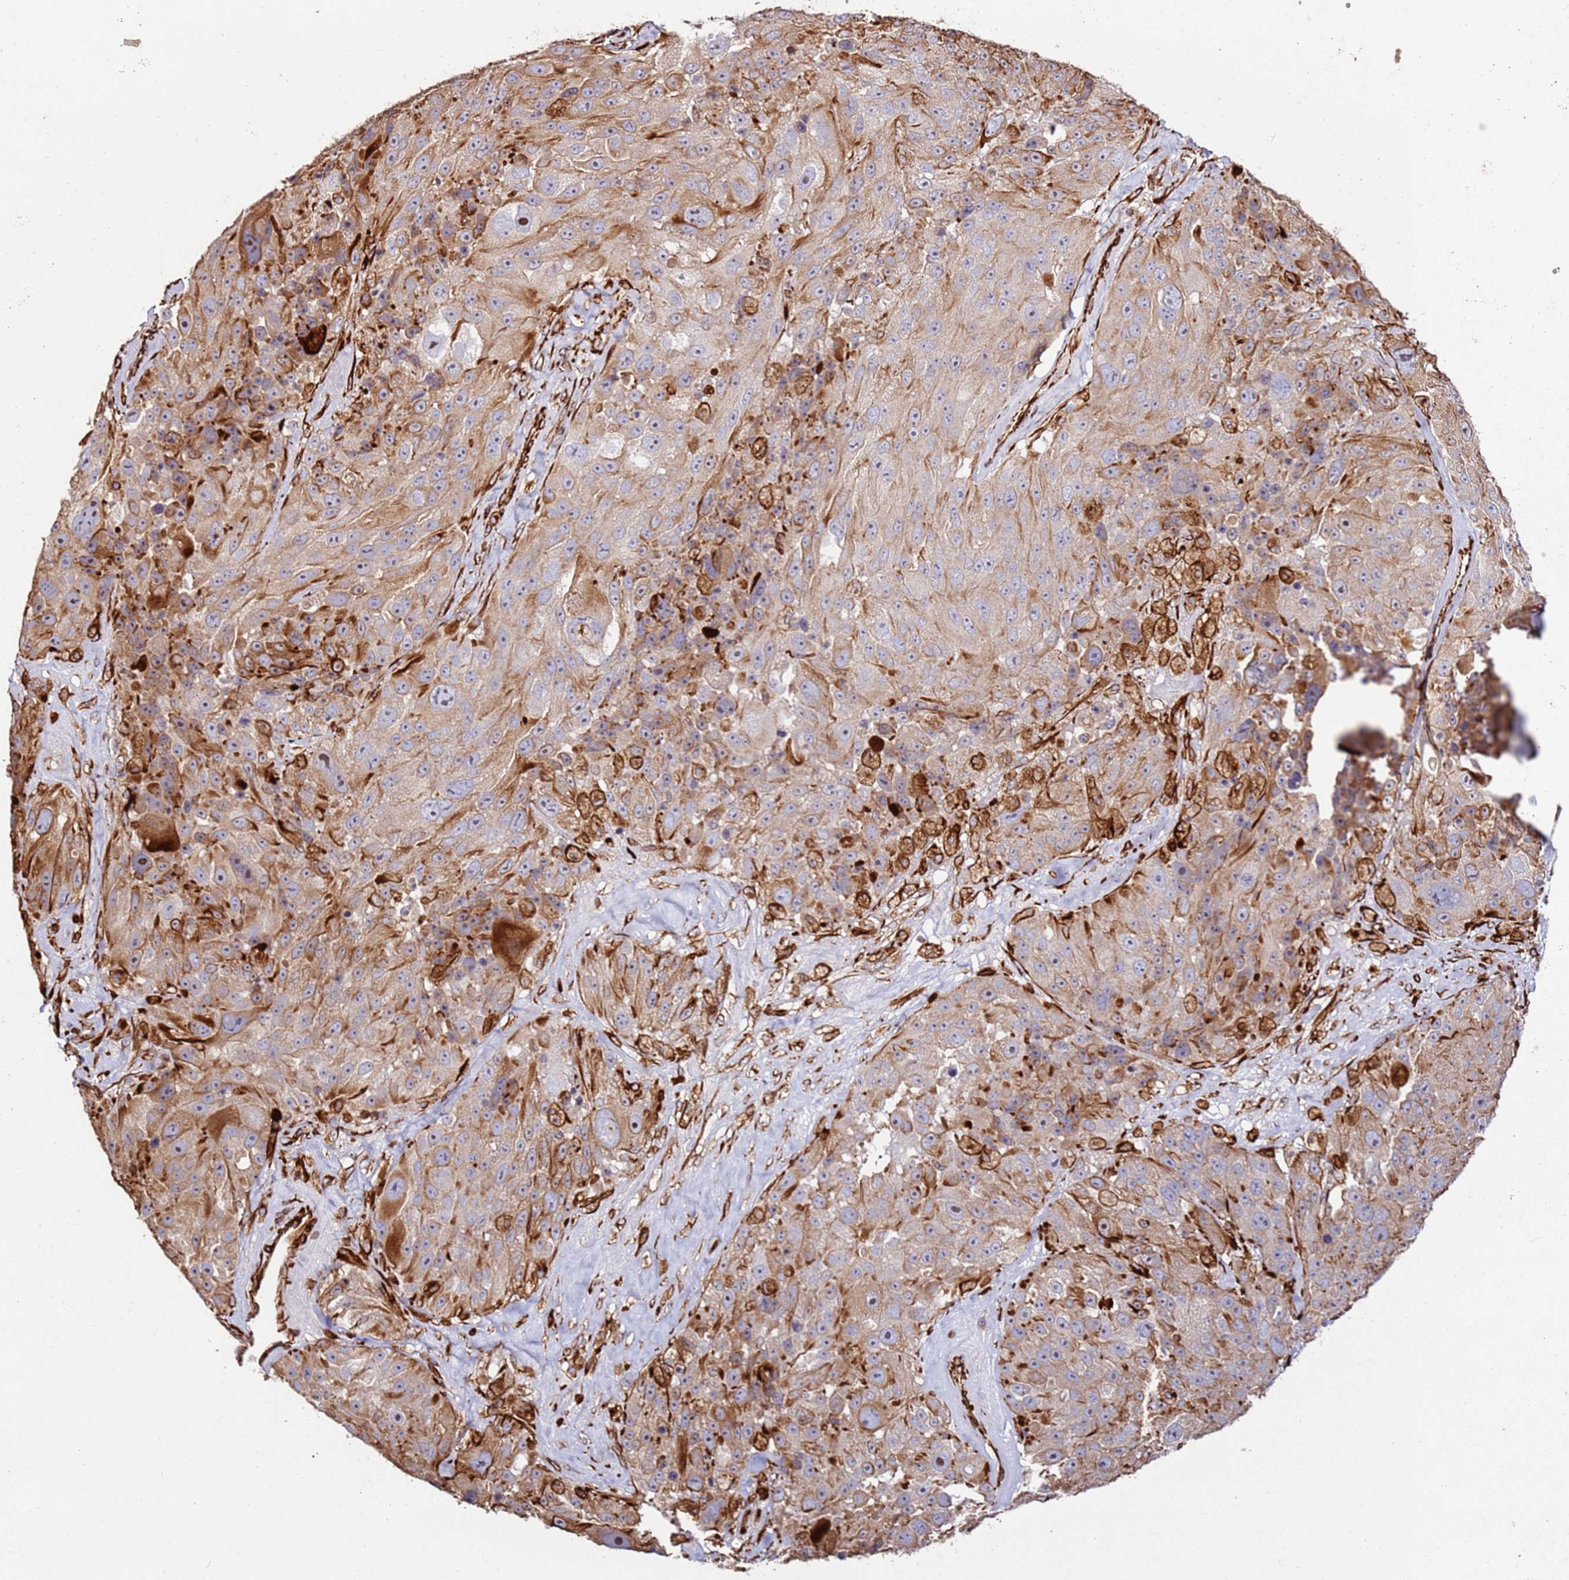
{"staining": {"intensity": "moderate", "quantity": ">75%", "location": "cytoplasmic/membranous"}, "tissue": "melanoma", "cell_type": "Tumor cells", "image_type": "cancer", "snomed": [{"axis": "morphology", "description": "Malignant melanoma, Metastatic site"}, {"axis": "topography", "description": "Lymph node"}], "caption": "IHC of malignant melanoma (metastatic site) demonstrates medium levels of moderate cytoplasmic/membranous staining in approximately >75% of tumor cells.", "gene": "MRGPRE", "patient": {"sex": "male", "age": 62}}